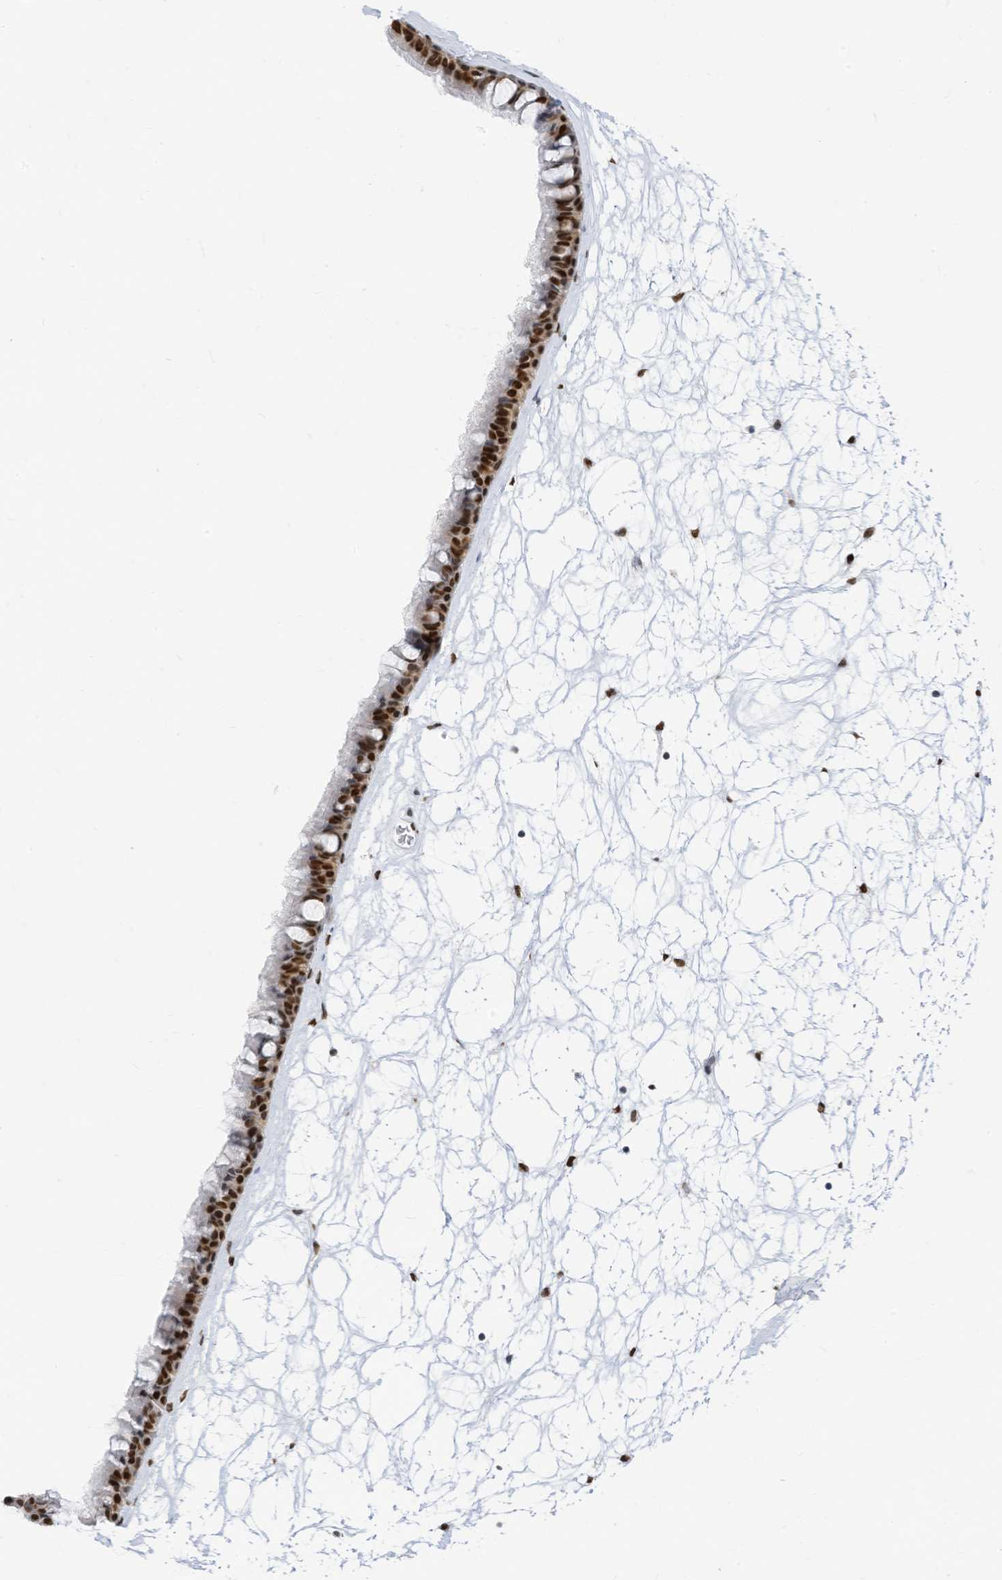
{"staining": {"intensity": "strong", "quantity": ">75%", "location": "nuclear"}, "tissue": "nasopharynx", "cell_type": "Respiratory epithelial cells", "image_type": "normal", "snomed": [{"axis": "morphology", "description": "Normal tissue, NOS"}, {"axis": "topography", "description": "Nasopharynx"}], "caption": "Immunohistochemistry of benign human nasopharynx displays high levels of strong nuclear positivity in about >75% of respiratory epithelial cells.", "gene": "KHSRP", "patient": {"sex": "male", "age": 64}}